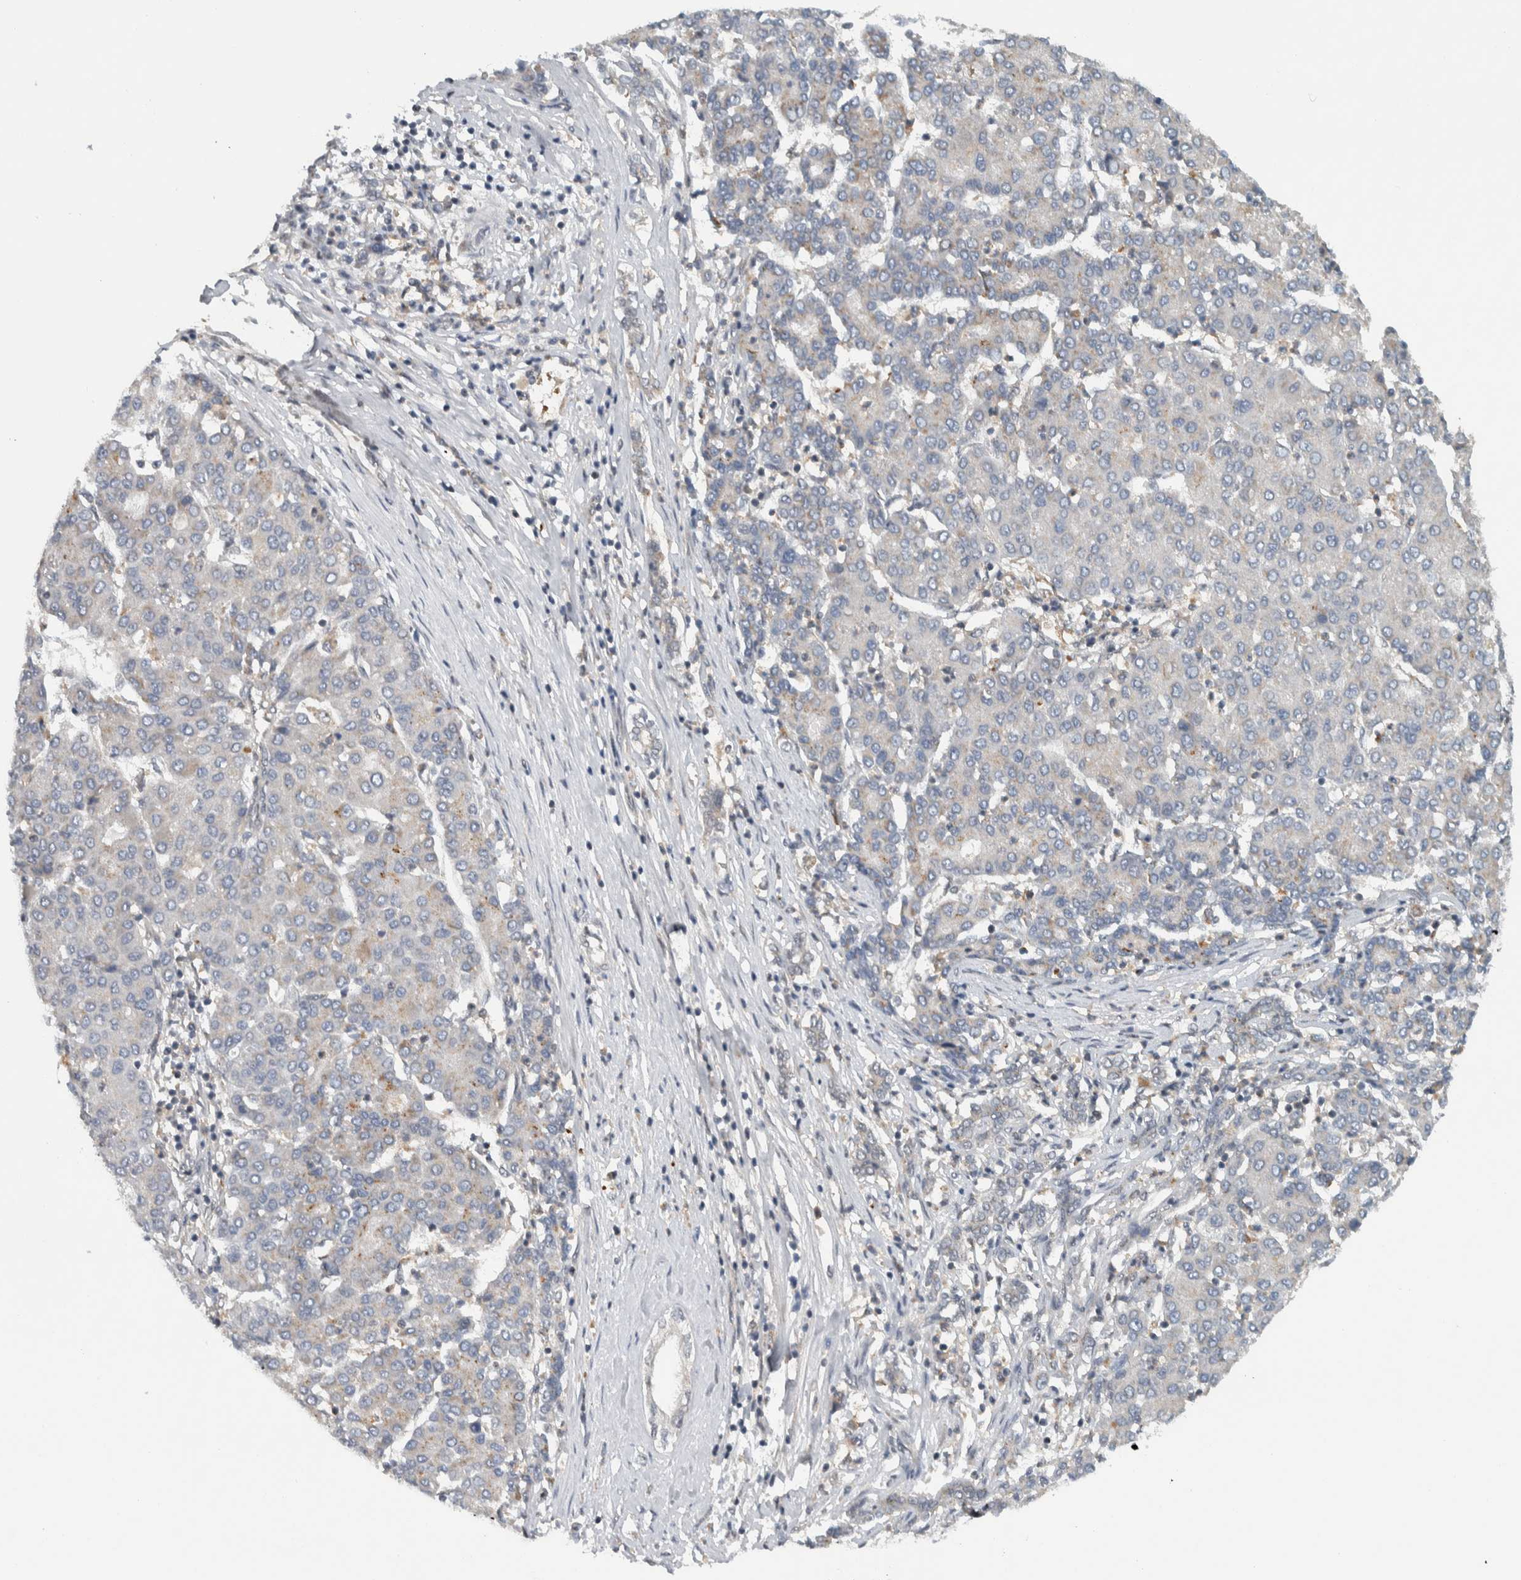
{"staining": {"intensity": "negative", "quantity": "none", "location": "none"}, "tissue": "liver cancer", "cell_type": "Tumor cells", "image_type": "cancer", "snomed": [{"axis": "morphology", "description": "Carcinoma, Hepatocellular, NOS"}, {"axis": "topography", "description": "Liver"}], "caption": "This is an immunohistochemistry (IHC) image of human liver hepatocellular carcinoma. There is no positivity in tumor cells.", "gene": "CCDC43", "patient": {"sex": "male", "age": 65}}